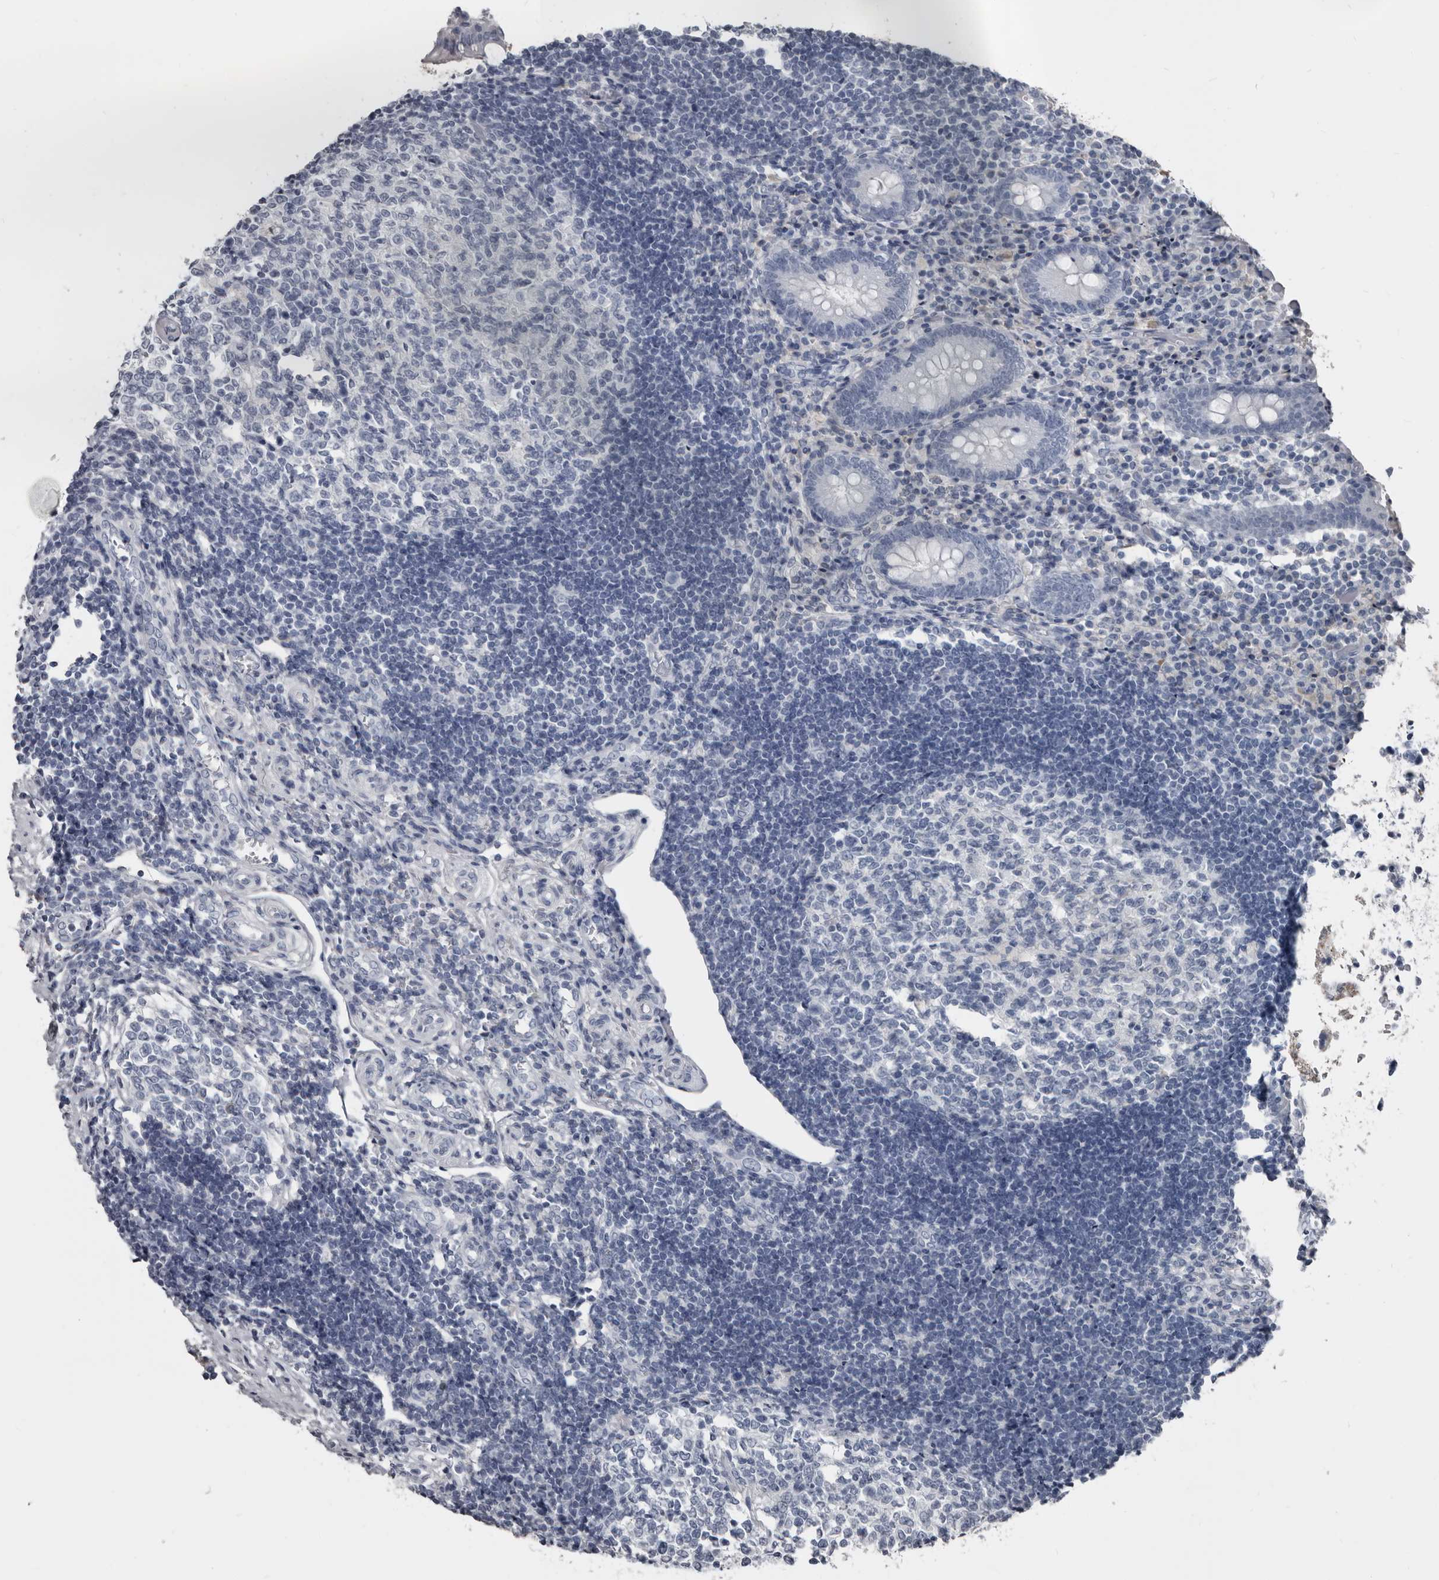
{"staining": {"intensity": "weak", "quantity": "<25%", "location": "cytoplasmic/membranous"}, "tissue": "appendix", "cell_type": "Glandular cells", "image_type": "normal", "snomed": [{"axis": "morphology", "description": "Normal tissue, NOS"}, {"axis": "topography", "description": "Appendix"}], "caption": "DAB (3,3'-diaminobenzidine) immunohistochemical staining of unremarkable human appendix exhibits no significant positivity in glandular cells. (Stains: DAB immunohistochemistry (IHC) with hematoxylin counter stain, Microscopy: brightfield microscopy at high magnification).", "gene": "GREB1", "patient": {"sex": "female", "age": 17}}